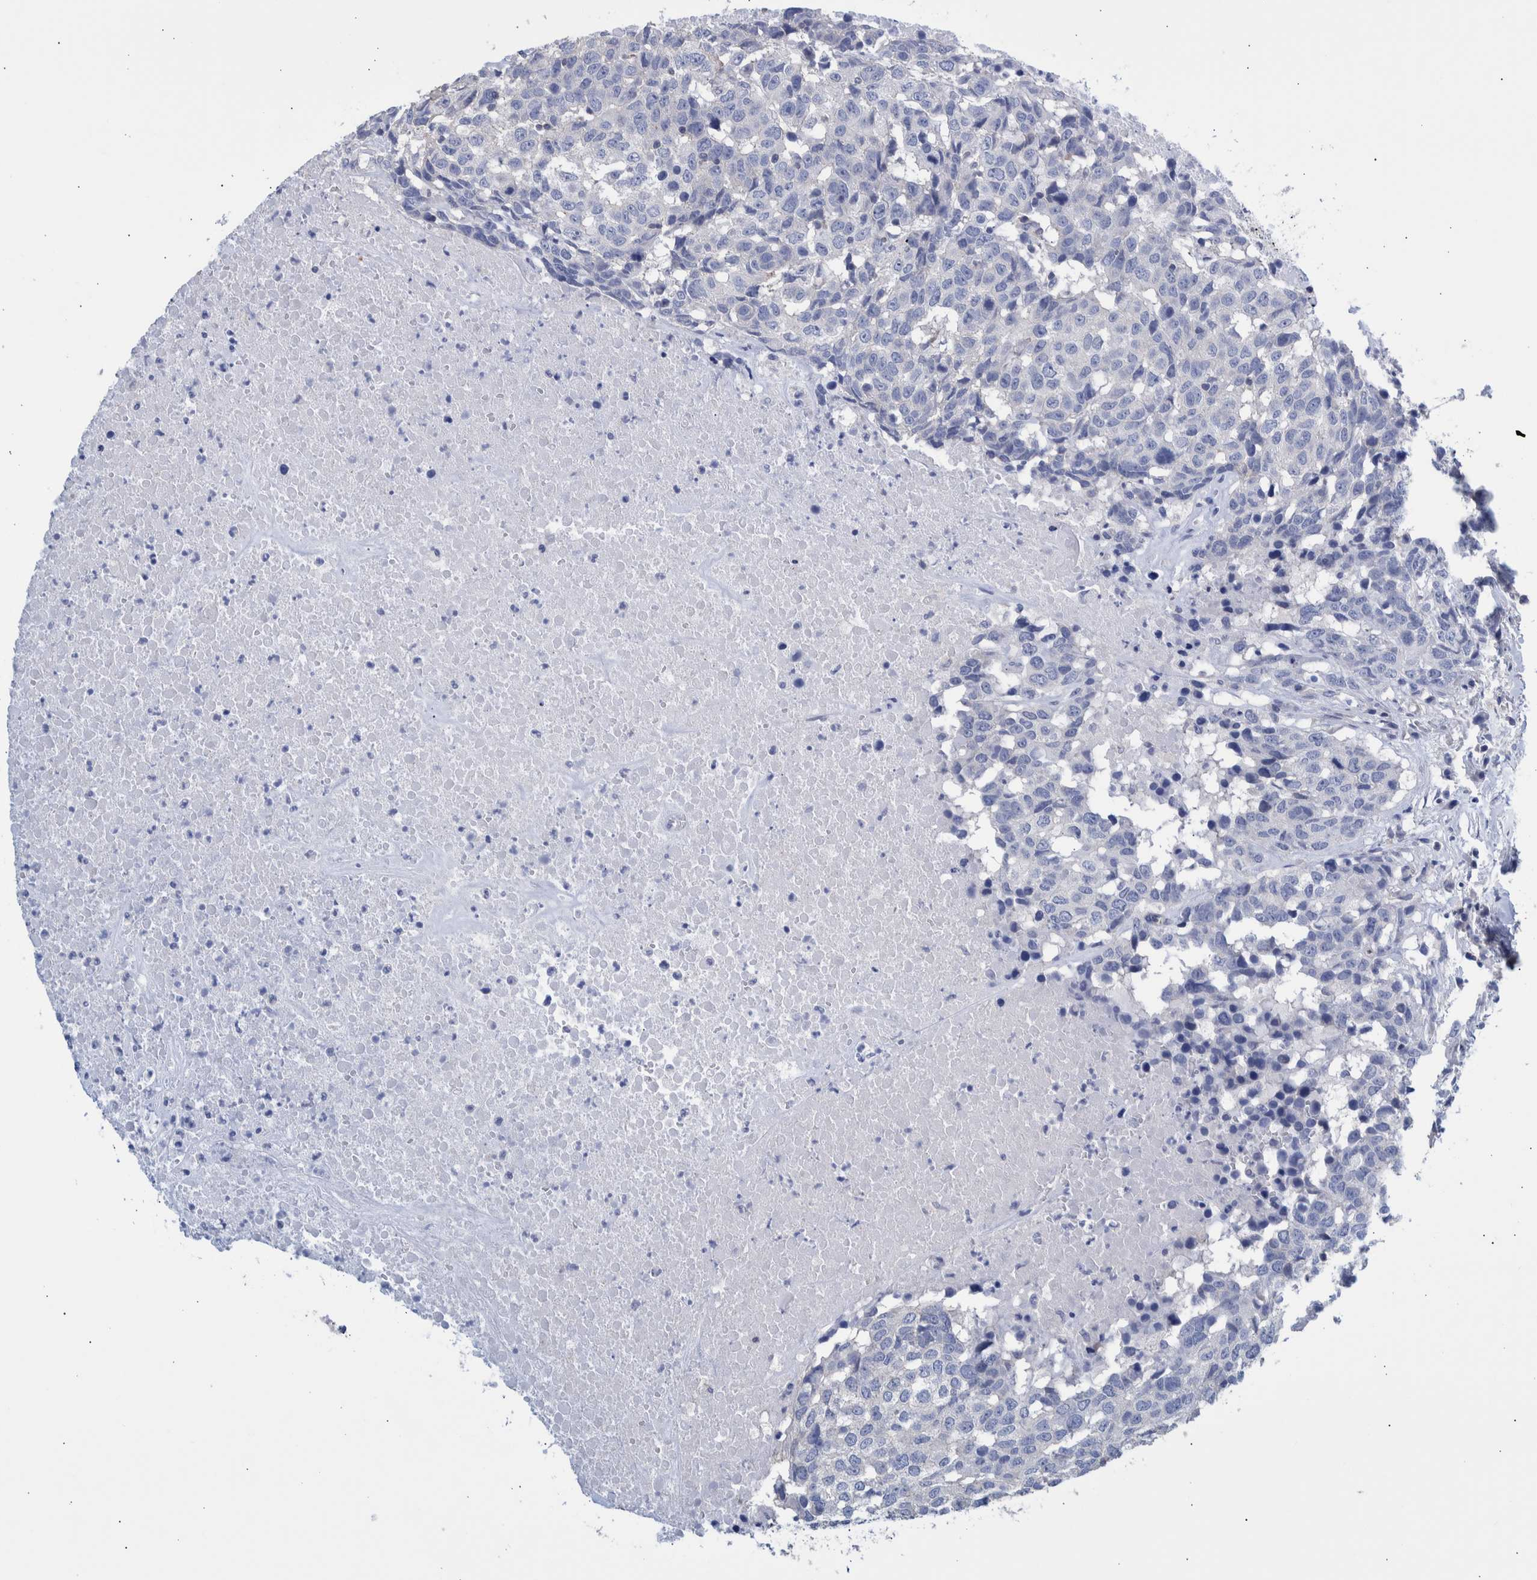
{"staining": {"intensity": "negative", "quantity": "none", "location": "none"}, "tissue": "head and neck cancer", "cell_type": "Tumor cells", "image_type": "cancer", "snomed": [{"axis": "morphology", "description": "Squamous cell carcinoma, NOS"}, {"axis": "topography", "description": "Head-Neck"}], "caption": "This is a photomicrograph of immunohistochemistry staining of head and neck cancer, which shows no positivity in tumor cells.", "gene": "PPP3CC", "patient": {"sex": "male", "age": 66}}